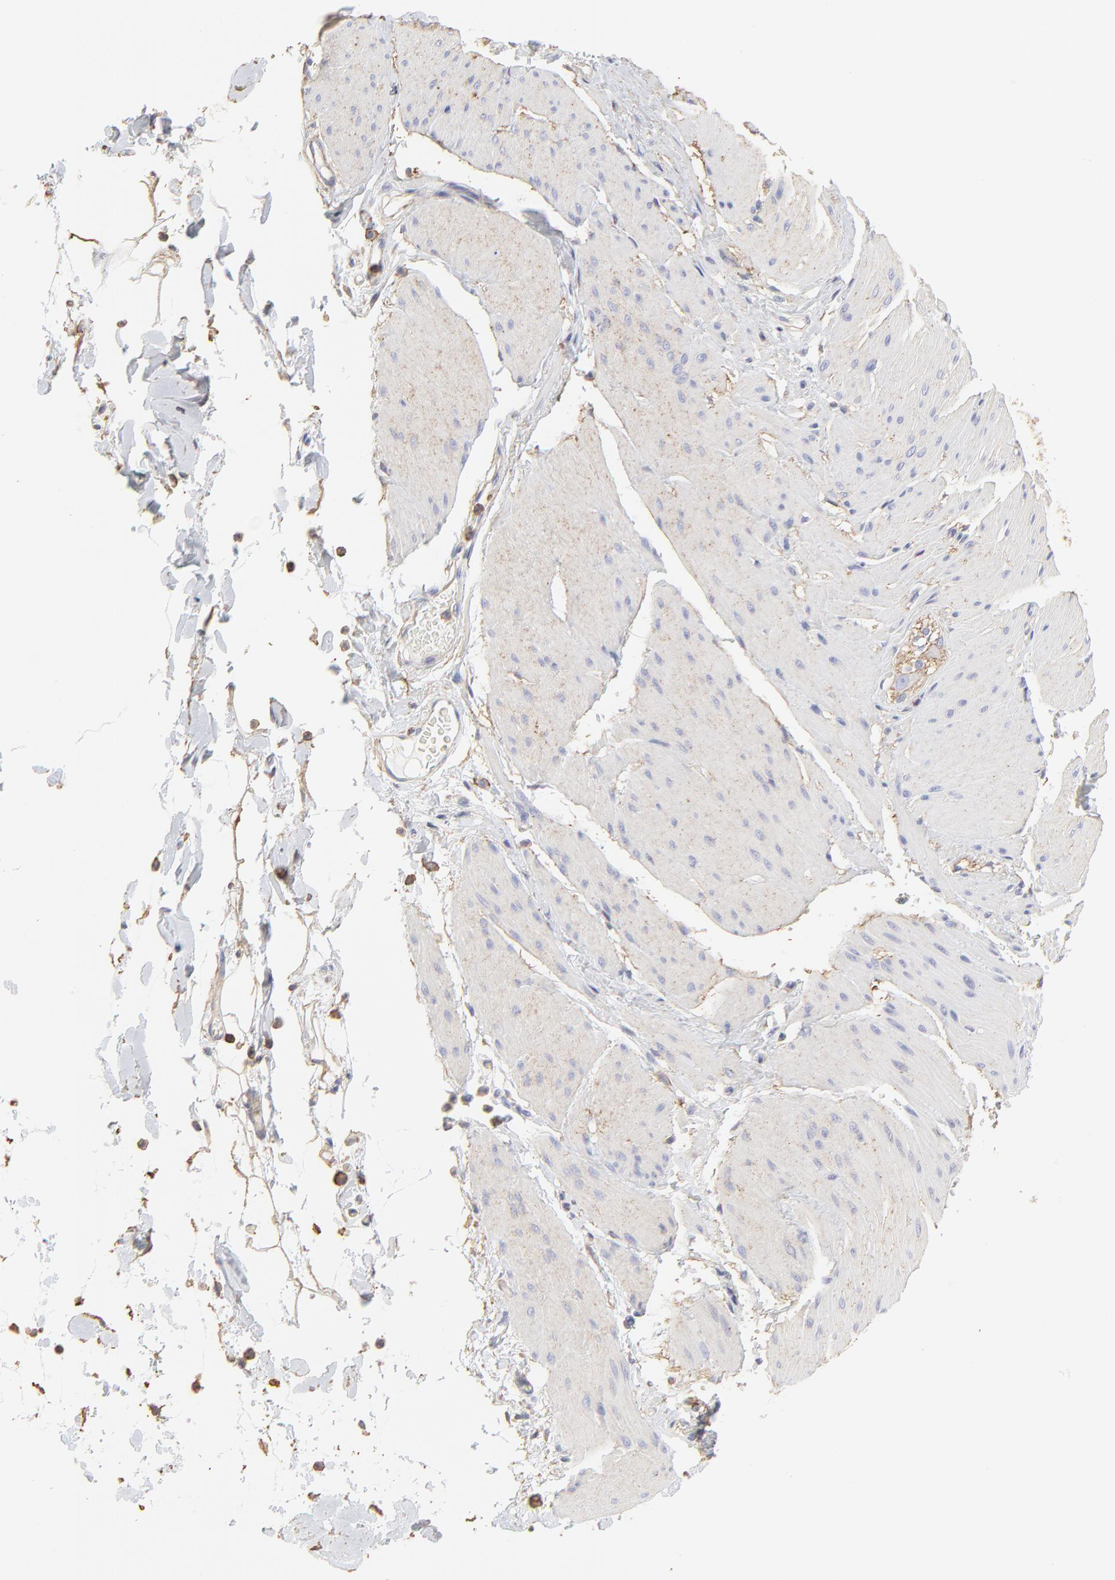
{"staining": {"intensity": "weak", "quantity": "25%-75%", "location": "cytoplasmic/membranous"}, "tissue": "smooth muscle", "cell_type": "Smooth muscle cells", "image_type": "normal", "snomed": [{"axis": "morphology", "description": "Normal tissue, NOS"}, {"axis": "topography", "description": "Smooth muscle"}, {"axis": "topography", "description": "Colon"}], "caption": "This histopathology image exhibits IHC staining of unremarkable human smooth muscle, with low weak cytoplasmic/membranous positivity in approximately 25%-75% of smooth muscle cells.", "gene": "ANXA6", "patient": {"sex": "male", "age": 67}}